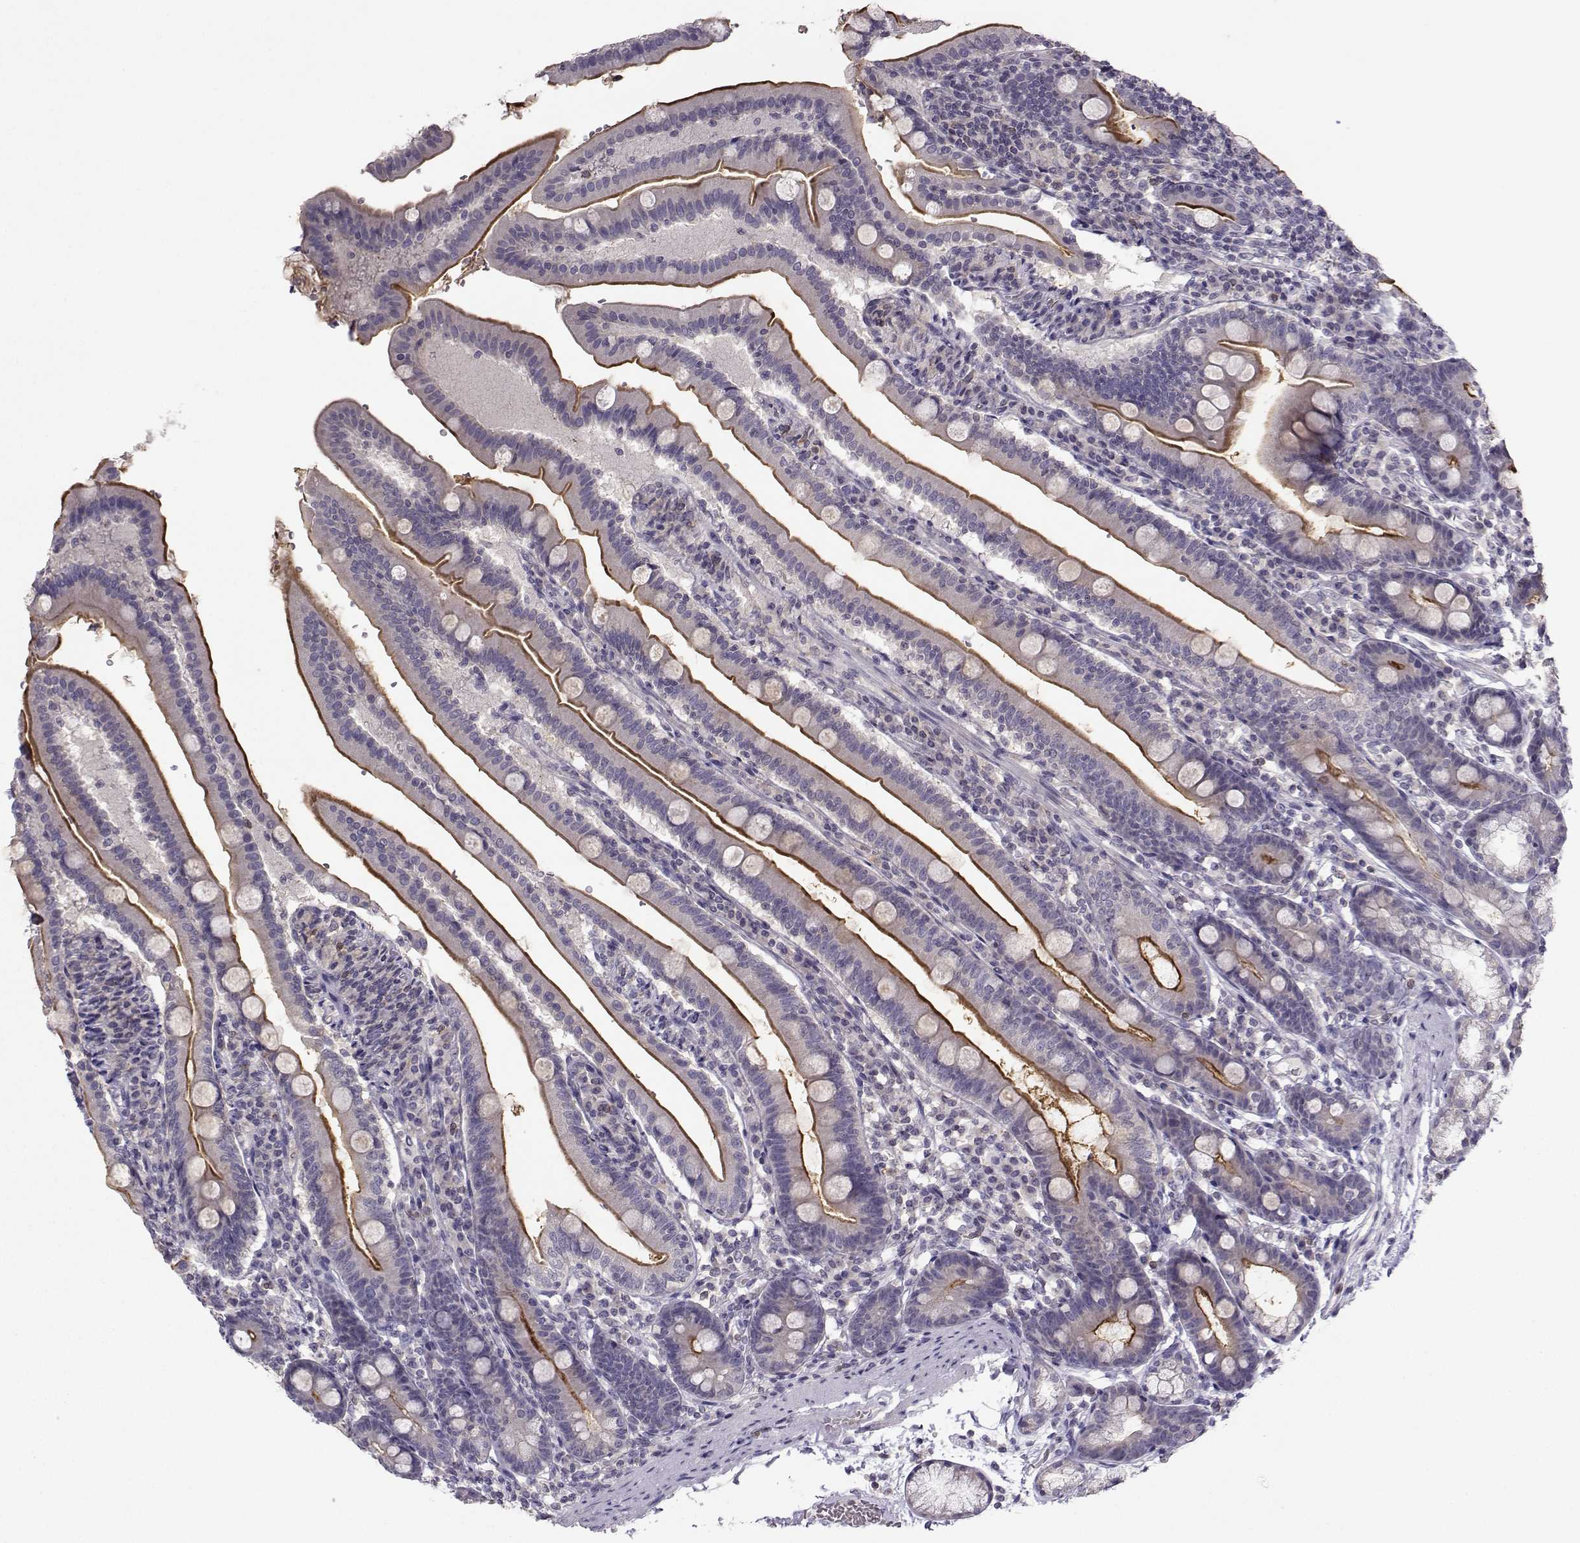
{"staining": {"intensity": "strong", "quantity": "<25%", "location": "cytoplasmic/membranous"}, "tissue": "duodenum", "cell_type": "Glandular cells", "image_type": "normal", "snomed": [{"axis": "morphology", "description": "Normal tissue, NOS"}, {"axis": "topography", "description": "Duodenum"}], "caption": "Immunohistochemical staining of normal human duodenum reveals strong cytoplasmic/membranous protein staining in approximately <25% of glandular cells.", "gene": "FCAMR", "patient": {"sex": "female", "age": 67}}